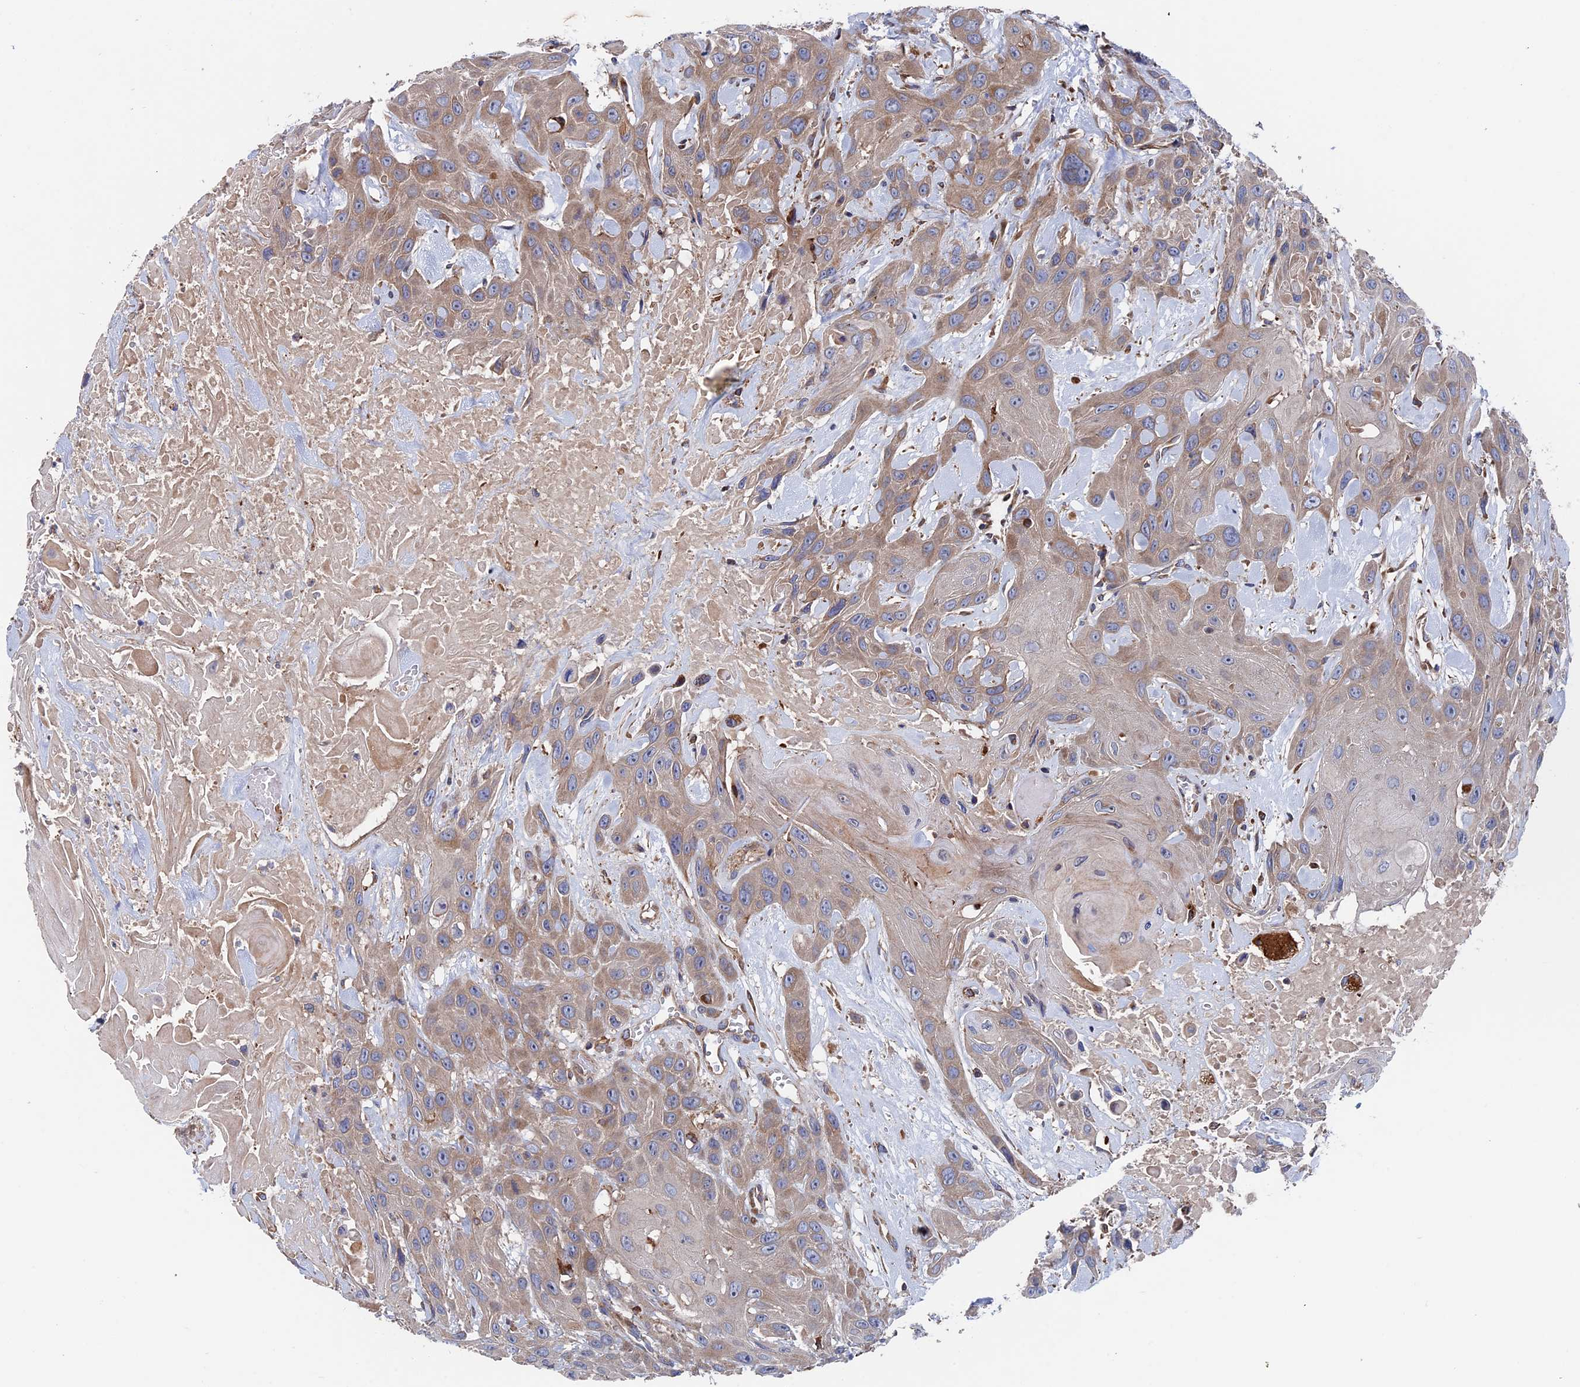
{"staining": {"intensity": "weak", "quantity": "25%-75%", "location": "cytoplasmic/membranous"}, "tissue": "head and neck cancer", "cell_type": "Tumor cells", "image_type": "cancer", "snomed": [{"axis": "morphology", "description": "Squamous cell carcinoma, NOS"}, {"axis": "topography", "description": "Head-Neck"}], "caption": "Head and neck cancer (squamous cell carcinoma) stained with a protein marker displays weak staining in tumor cells.", "gene": "DNAJC3", "patient": {"sex": "male", "age": 81}}